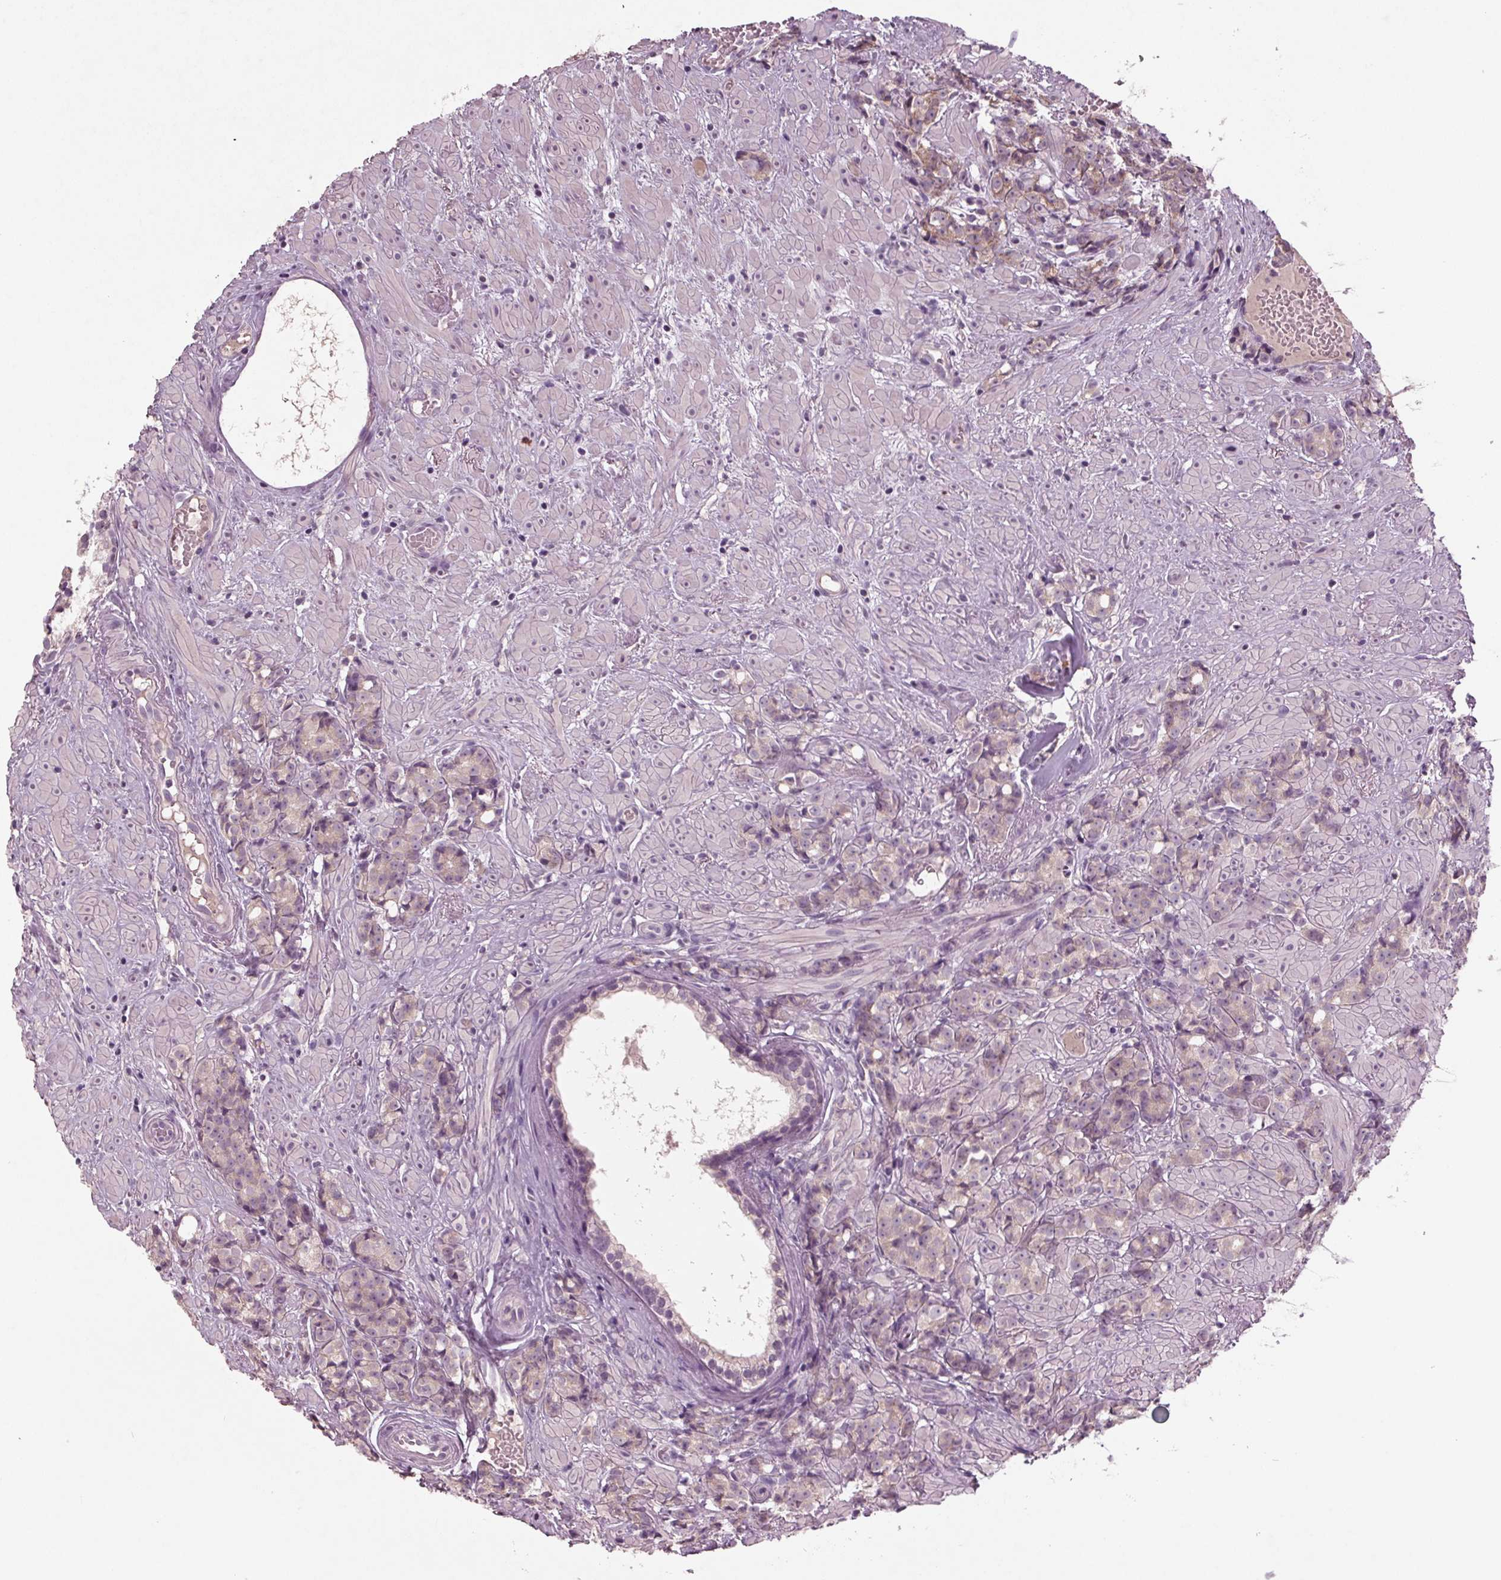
{"staining": {"intensity": "negative", "quantity": "none", "location": "none"}, "tissue": "prostate cancer", "cell_type": "Tumor cells", "image_type": "cancer", "snomed": [{"axis": "morphology", "description": "Adenocarcinoma, High grade"}, {"axis": "topography", "description": "Prostate"}], "caption": "DAB immunohistochemical staining of prostate high-grade adenocarcinoma exhibits no significant staining in tumor cells. (Immunohistochemistry (ihc), brightfield microscopy, high magnification).", "gene": "BHLHE22", "patient": {"sex": "male", "age": 81}}